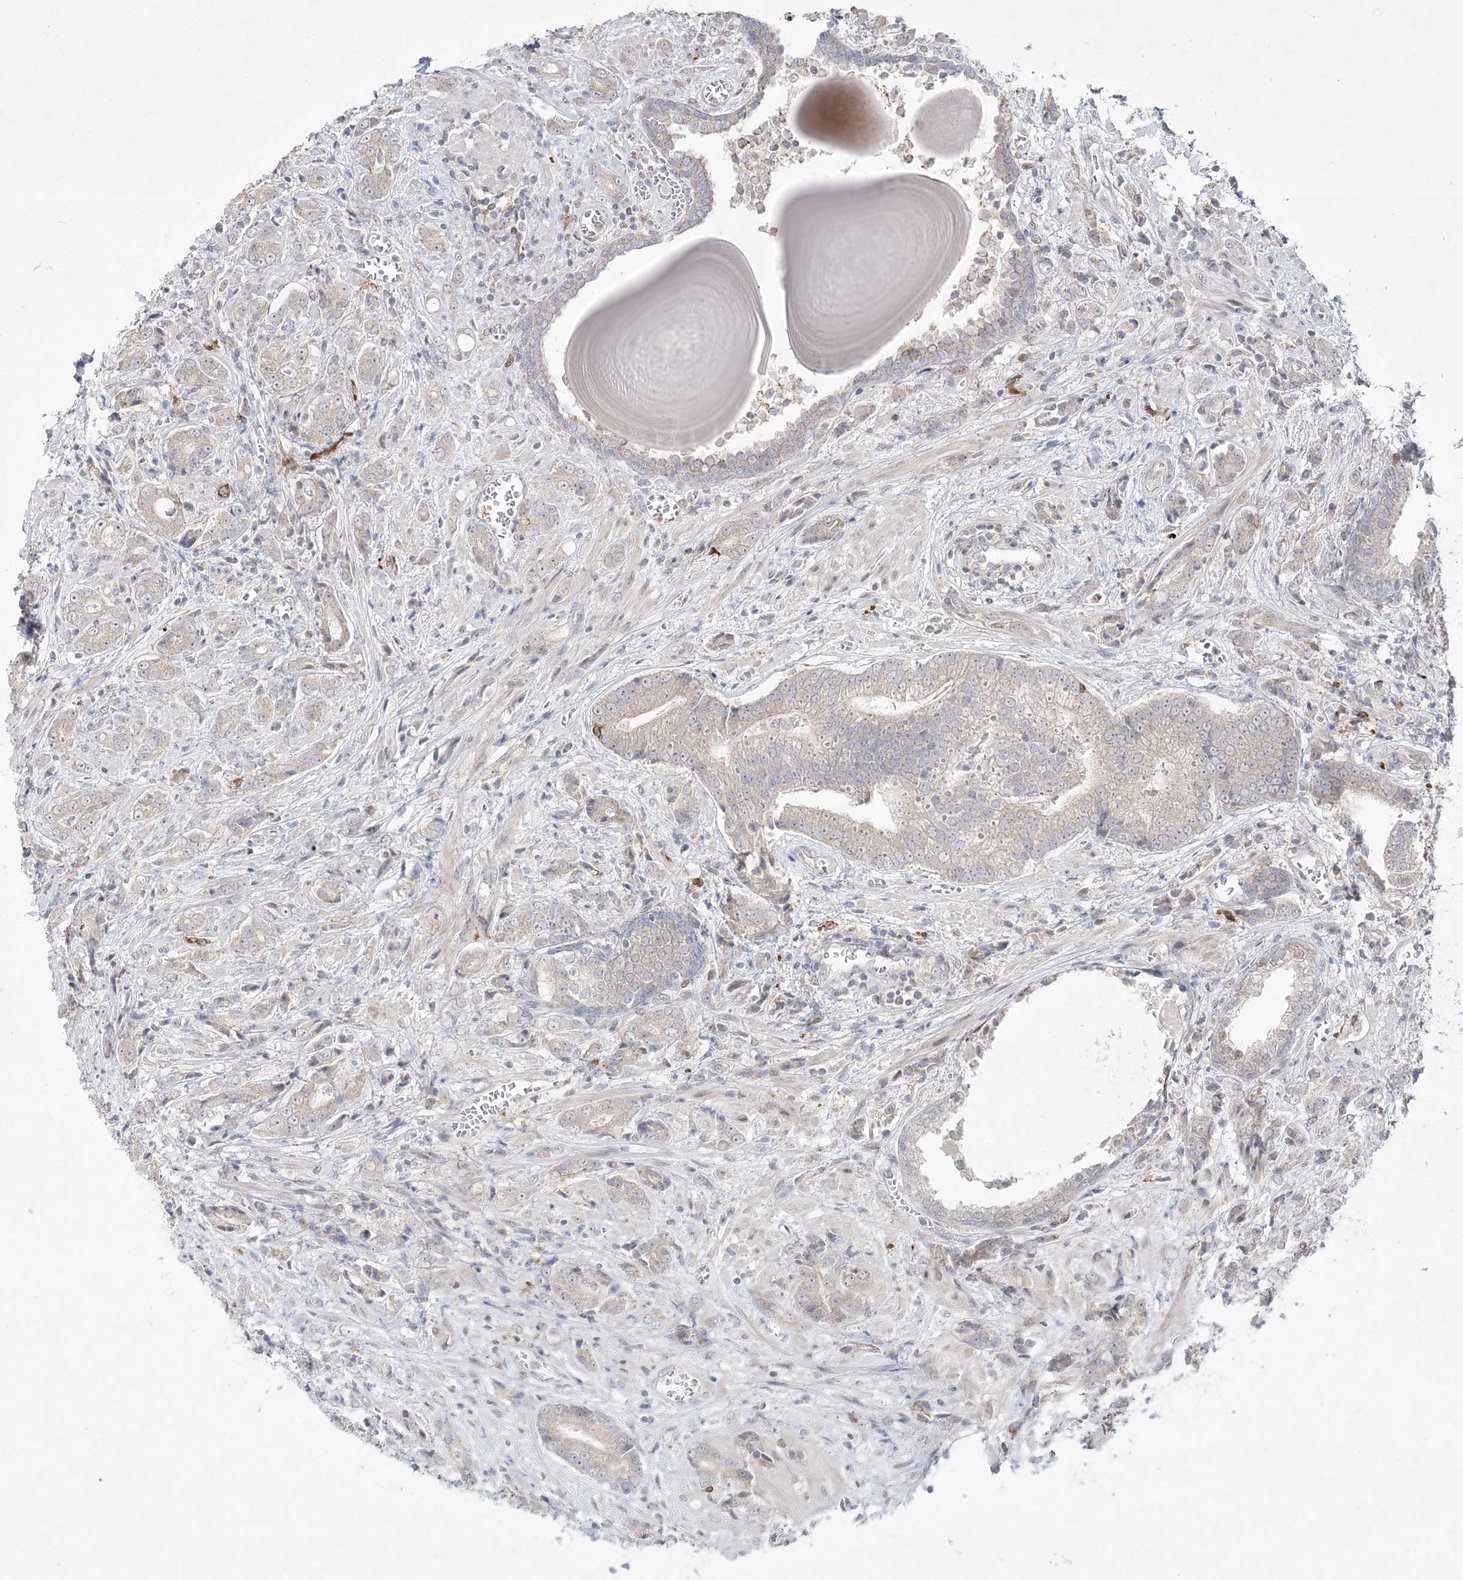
{"staining": {"intensity": "weak", "quantity": "<25%", "location": "cytoplasmic/membranous"}, "tissue": "prostate cancer", "cell_type": "Tumor cells", "image_type": "cancer", "snomed": [{"axis": "morphology", "description": "Adenocarcinoma, High grade"}, {"axis": "topography", "description": "Prostate"}], "caption": "There is no significant staining in tumor cells of prostate adenocarcinoma (high-grade).", "gene": "CLNK", "patient": {"sex": "male", "age": 57}}